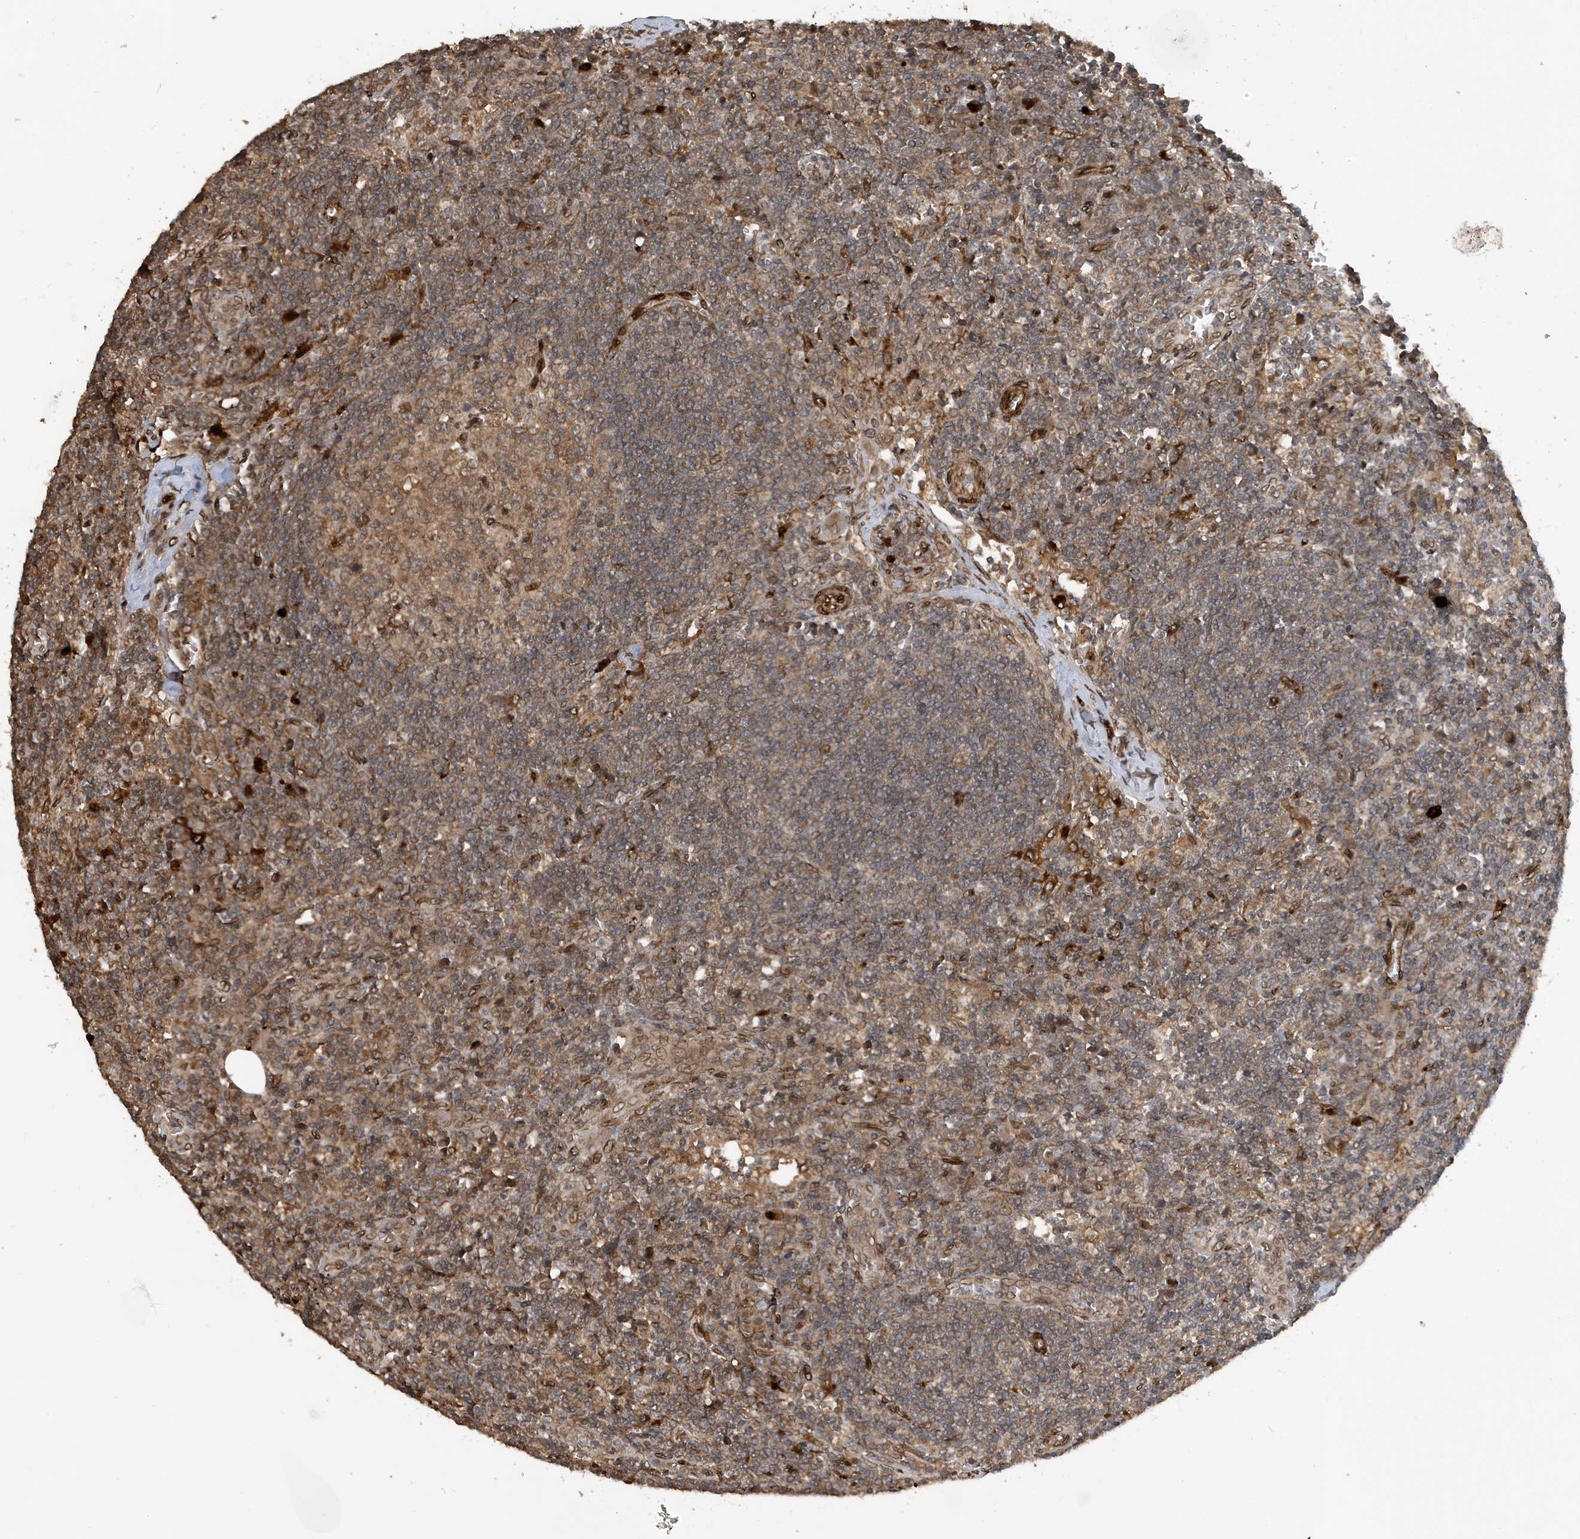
{"staining": {"intensity": "moderate", "quantity": ">75%", "location": "cytoplasmic/membranous"}, "tissue": "lymph node", "cell_type": "Germinal center cells", "image_type": "normal", "snomed": [{"axis": "morphology", "description": "Normal tissue, NOS"}, {"axis": "morphology", "description": "Squamous cell carcinoma, metastatic, NOS"}, {"axis": "topography", "description": "Lymph node"}], "caption": "Immunohistochemical staining of benign human lymph node displays moderate cytoplasmic/membranous protein positivity in about >75% of germinal center cells. Nuclei are stained in blue.", "gene": "DUSP18", "patient": {"sex": "male", "age": 73}}